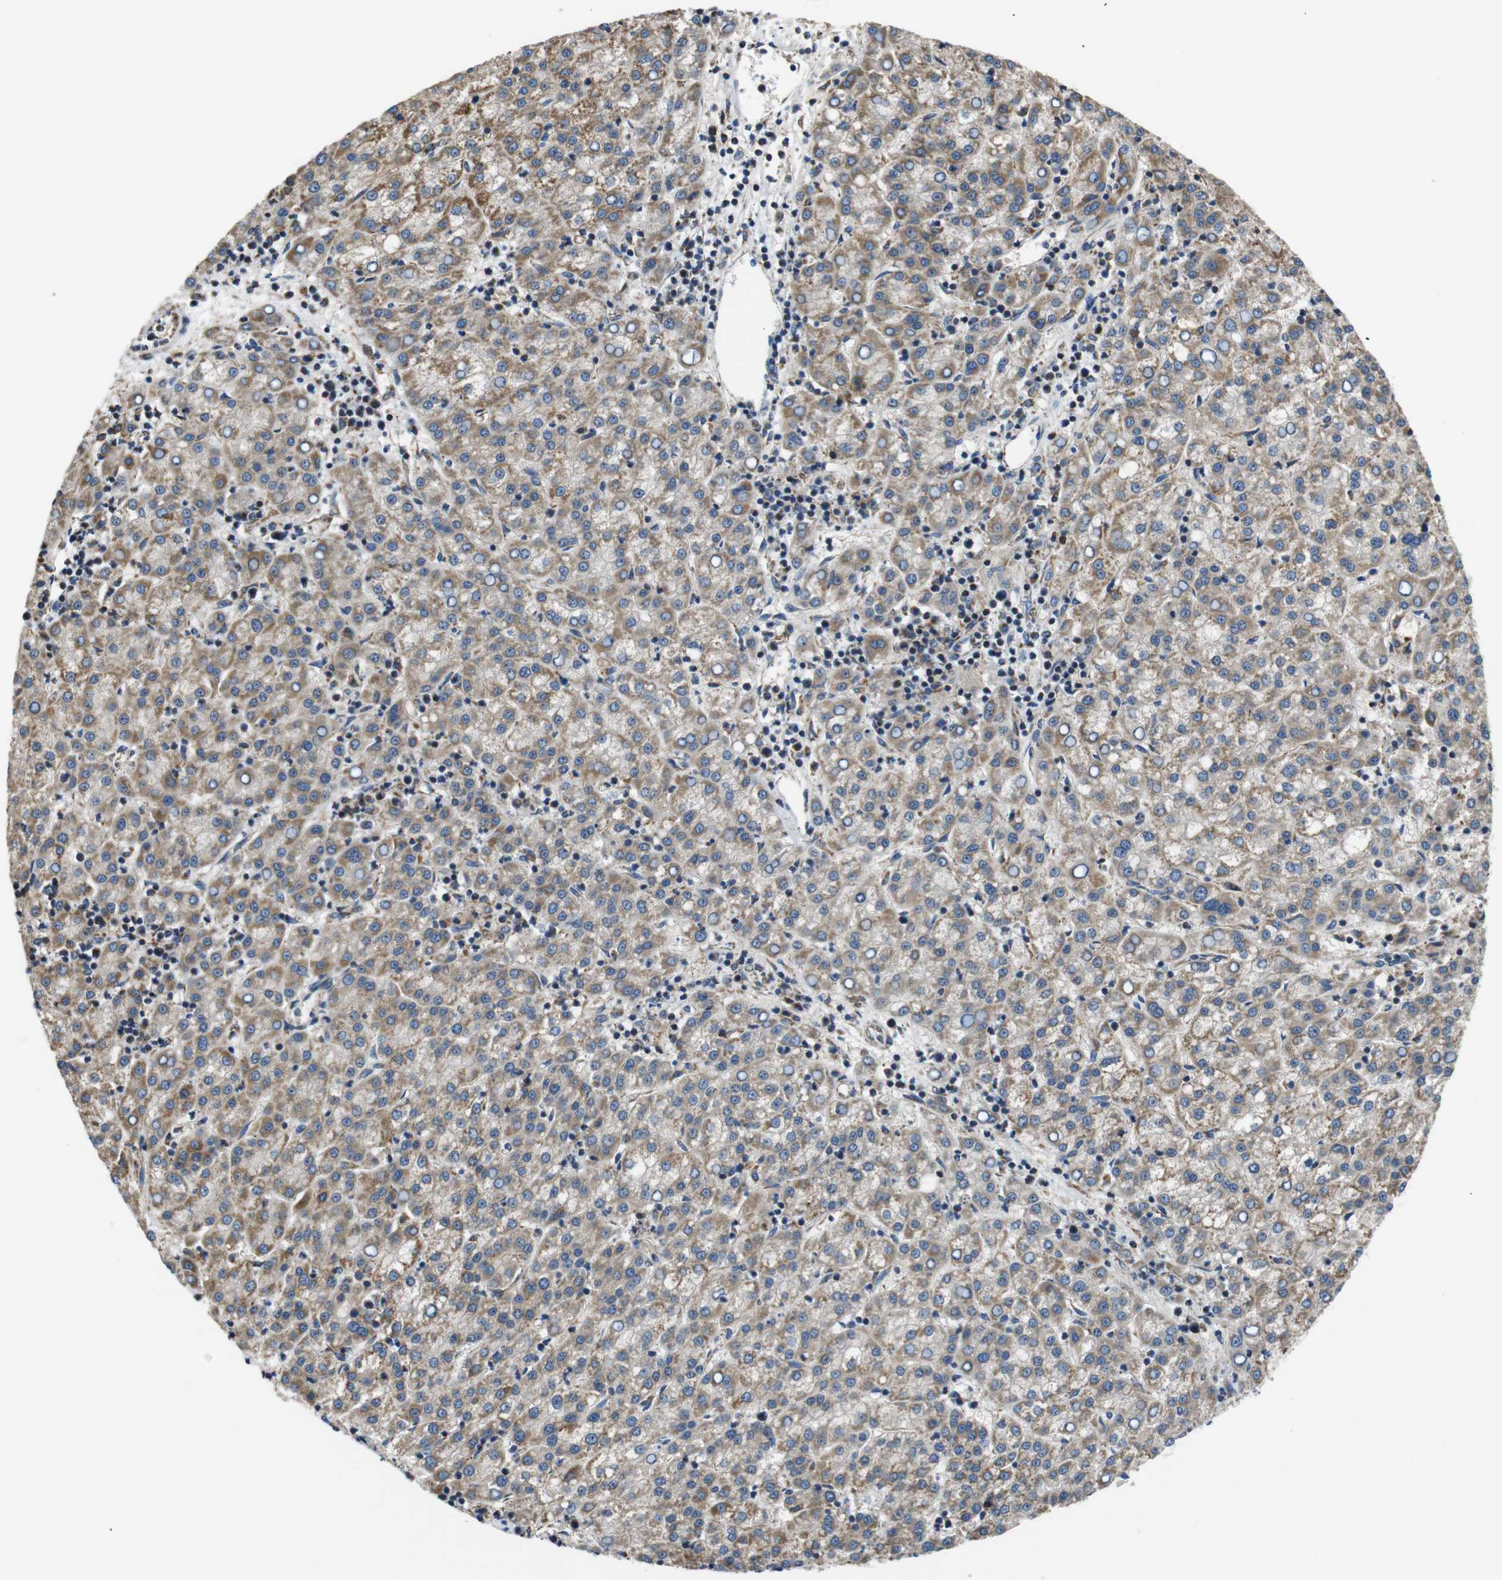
{"staining": {"intensity": "moderate", "quantity": ">75%", "location": "cytoplasmic/membranous"}, "tissue": "liver cancer", "cell_type": "Tumor cells", "image_type": "cancer", "snomed": [{"axis": "morphology", "description": "Carcinoma, Hepatocellular, NOS"}, {"axis": "topography", "description": "Liver"}], "caption": "Liver cancer (hepatocellular carcinoma) was stained to show a protein in brown. There is medium levels of moderate cytoplasmic/membranous expression in approximately >75% of tumor cells. The staining was performed using DAB to visualize the protein expression in brown, while the nuclei were stained in blue with hematoxylin (Magnification: 20x).", "gene": "NETO2", "patient": {"sex": "female", "age": 58}}